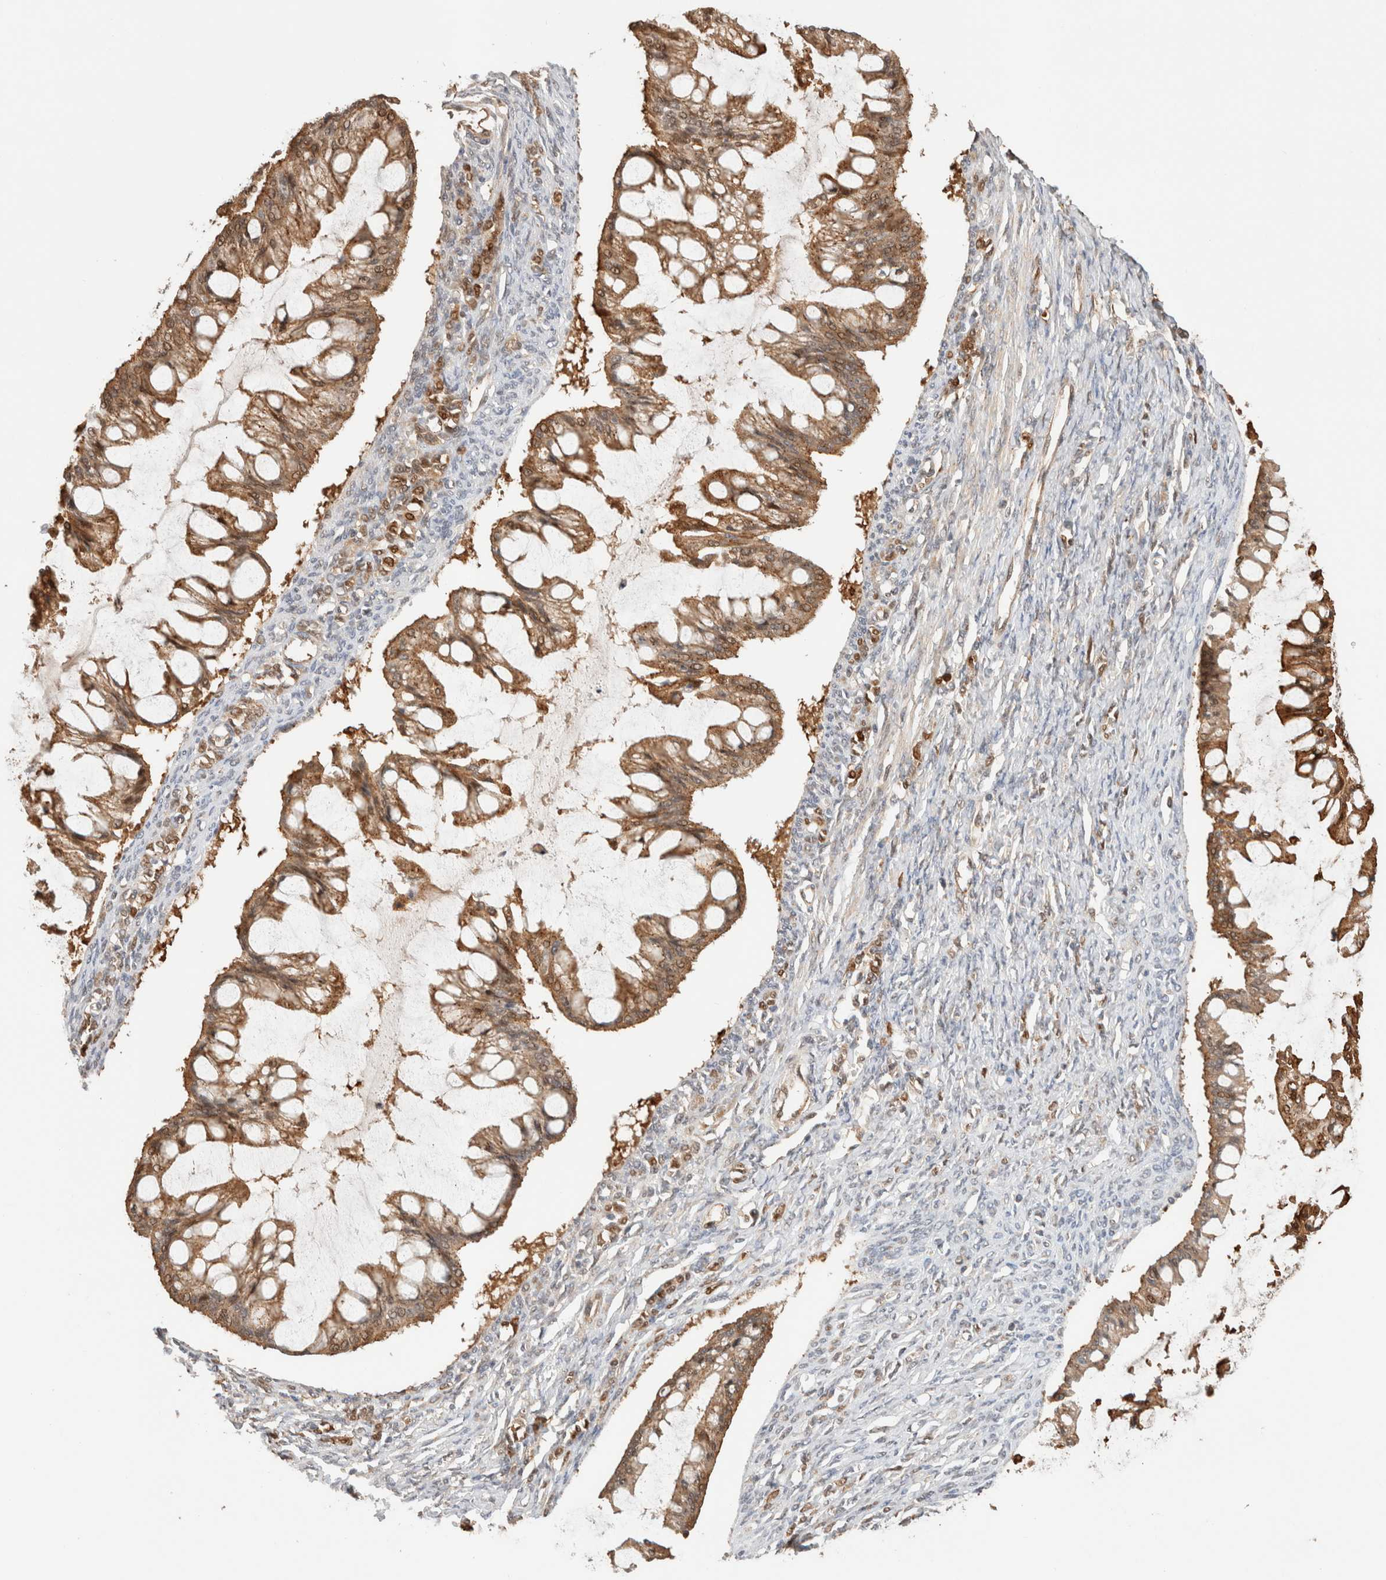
{"staining": {"intensity": "moderate", "quantity": ">75%", "location": "cytoplasmic/membranous"}, "tissue": "ovarian cancer", "cell_type": "Tumor cells", "image_type": "cancer", "snomed": [{"axis": "morphology", "description": "Cystadenocarcinoma, mucinous, NOS"}, {"axis": "topography", "description": "Ovary"}], "caption": "This is a histology image of IHC staining of mucinous cystadenocarcinoma (ovarian), which shows moderate positivity in the cytoplasmic/membranous of tumor cells.", "gene": "OTUD6B", "patient": {"sex": "female", "age": 73}}